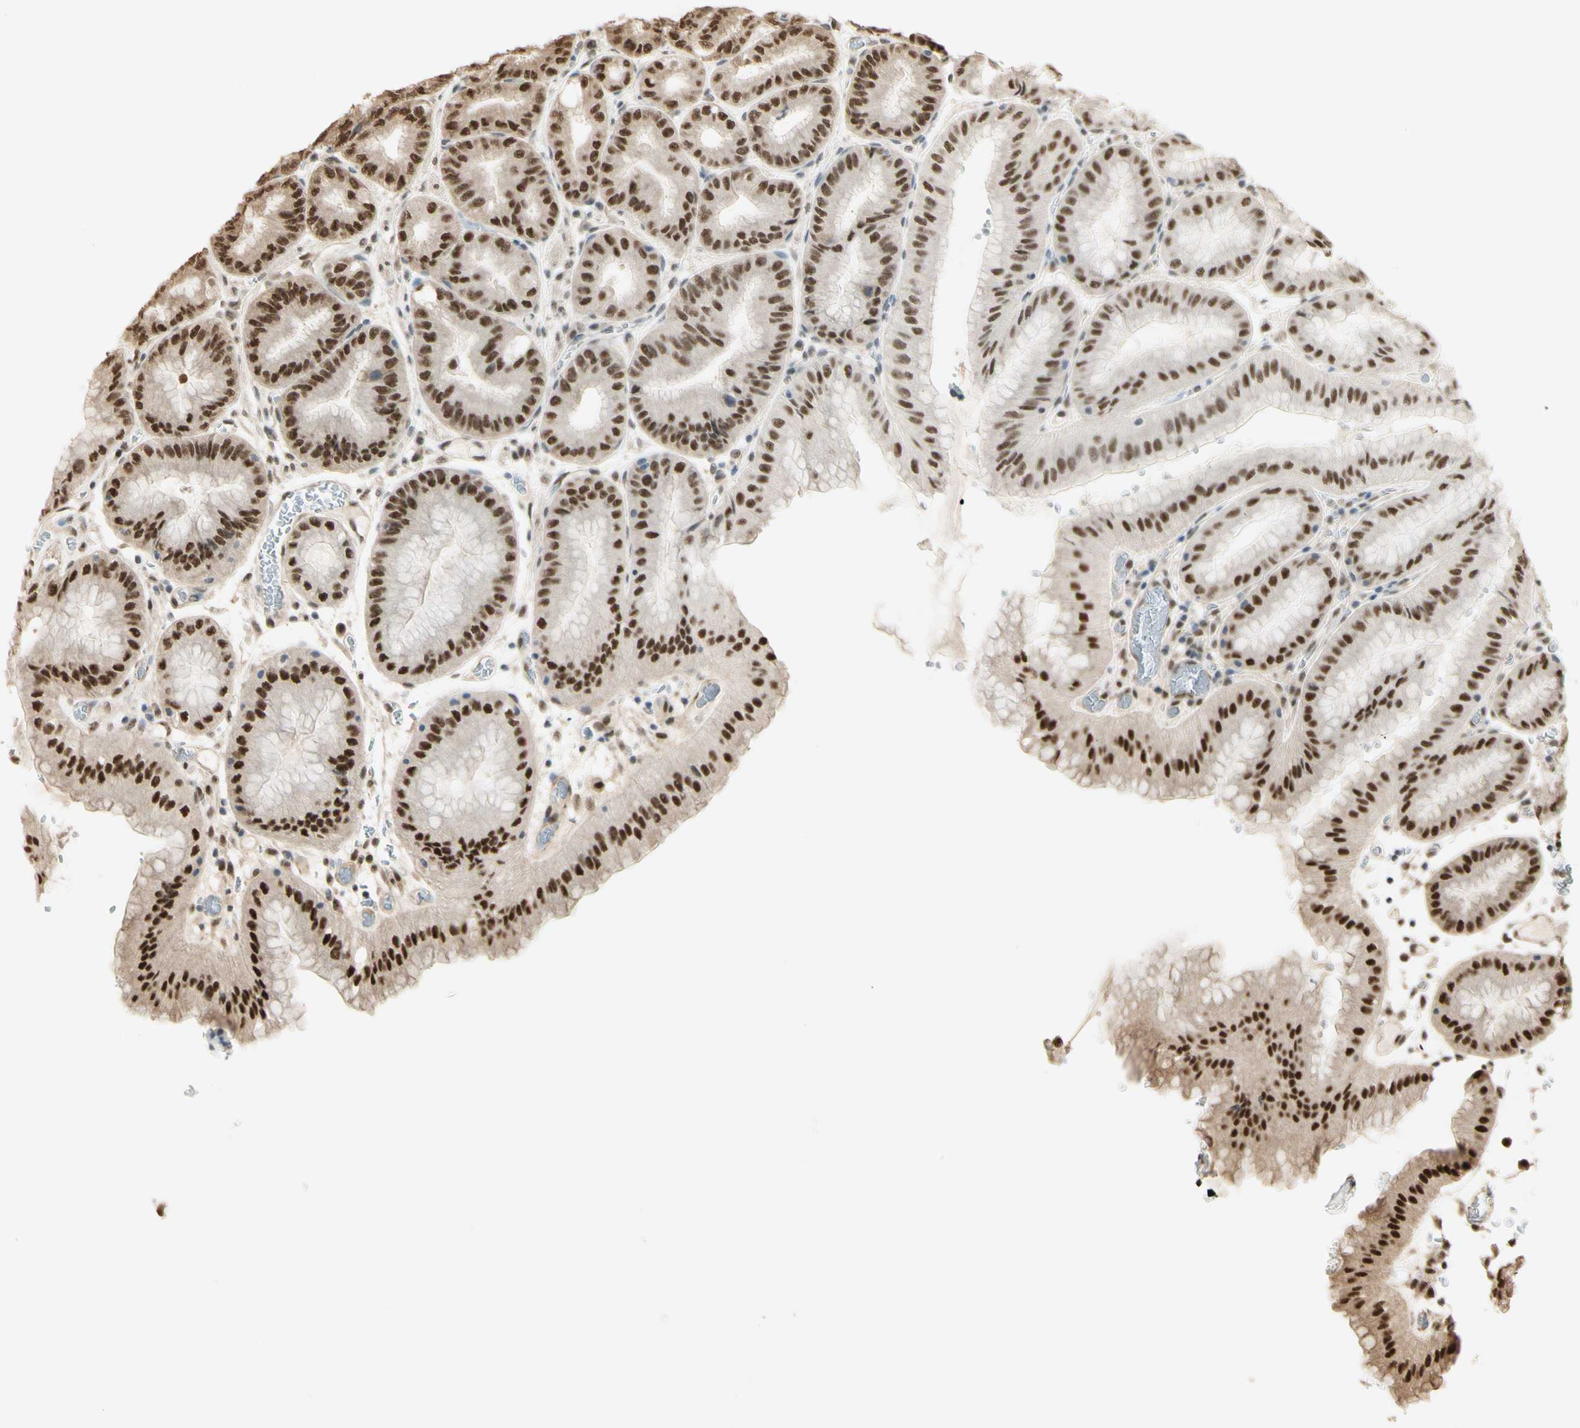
{"staining": {"intensity": "strong", "quantity": ">75%", "location": "cytoplasmic/membranous,nuclear"}, "tissue": "stomach", "cell_type": "Glandular cells", "image_type": "normal", "snomed": [{"axis": "morphology", "description": "Normal tissue, NOS"}, {"axis": "topography", "description": "Stomach, lower"}], "caption": "The immunohistochemical stain labels strong cytoplasmic/membranous,nuclear positivity in glandular cells of normal stomach.", "gene": "HSF1", "patient": {"sex": "male", "age": 71}}